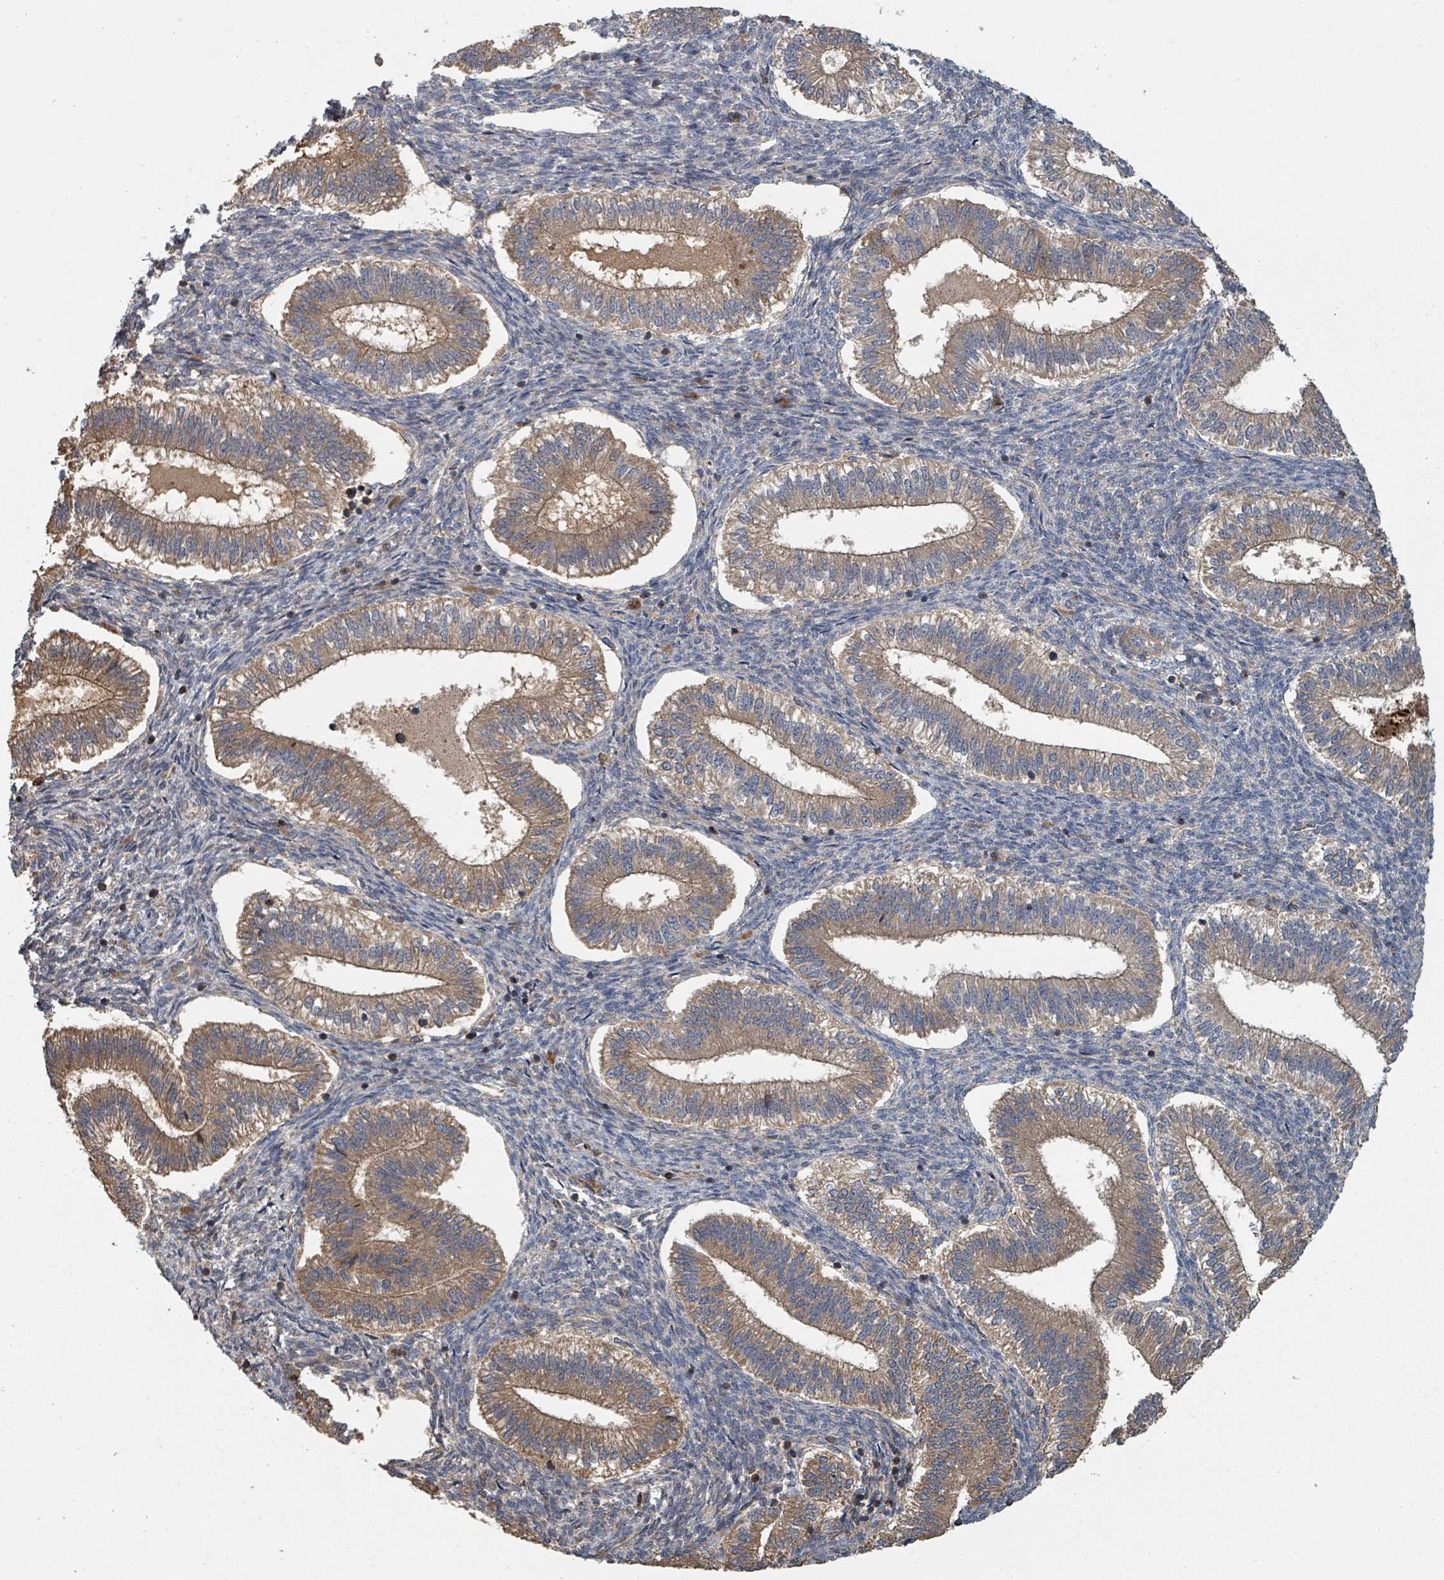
{"staining": {"intensity": "moderate", "quantity": "25%-75%", "location": "cytoplasmic/membranous"}, "tissue": "endometrium", "cell_type": "Cells in endometrial stroma", "image_type": "normal", "snomed": [{"axis": "morphology", "description": "Normal tissue, NOS"}, {"axis": "topography", "description": "Endometrium"}], "caption": "Cells in endometrial stroma reveal medium levels of moderate cytoplasmic/membranous expression in approximately 25%-75% of cells in unremarkable endometrium.", "gene": "DPM1", "patient": {"sex": "female", "age": 25}}